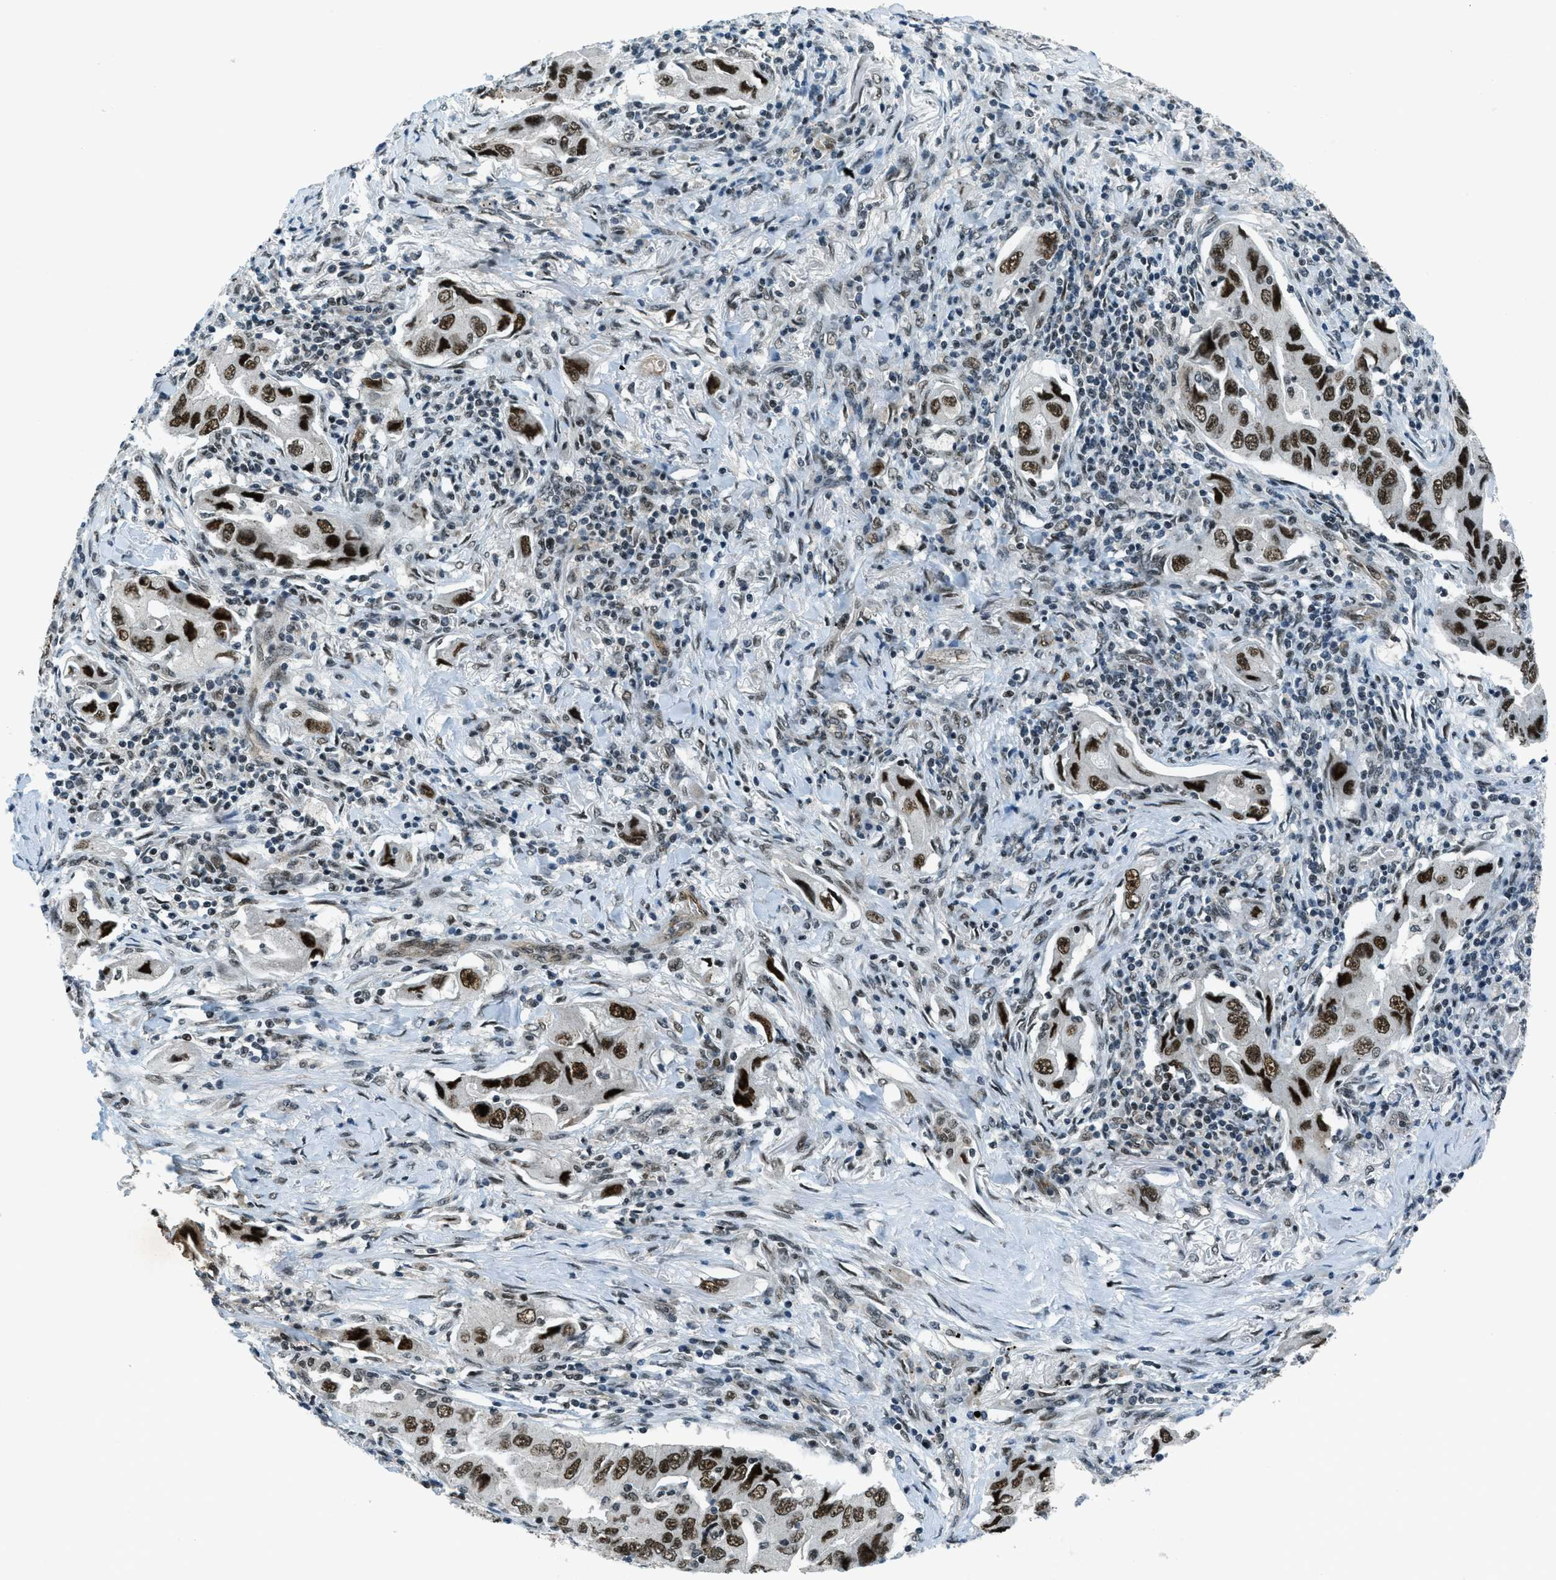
{"staining": {"intensity": "strong", "quantity": ">75%", "location": "nuclear"}, "tissue": "lung cancer", "cell_type": "Tumor cells", "image_type": "cancer", "snomed": [{"axis": "morphology", "description": "Adenocarcinoma, NOS"}, {"axis": "topography", "description": "Lung"}], "caption": "Approximately >75% of tumor cells in human lung cancer exhibit strong nuclear protein expression as visualized by brown immunohistochemical staining.", "gene": "KLF6", "patient": {"sex": "female", "age": 65}}